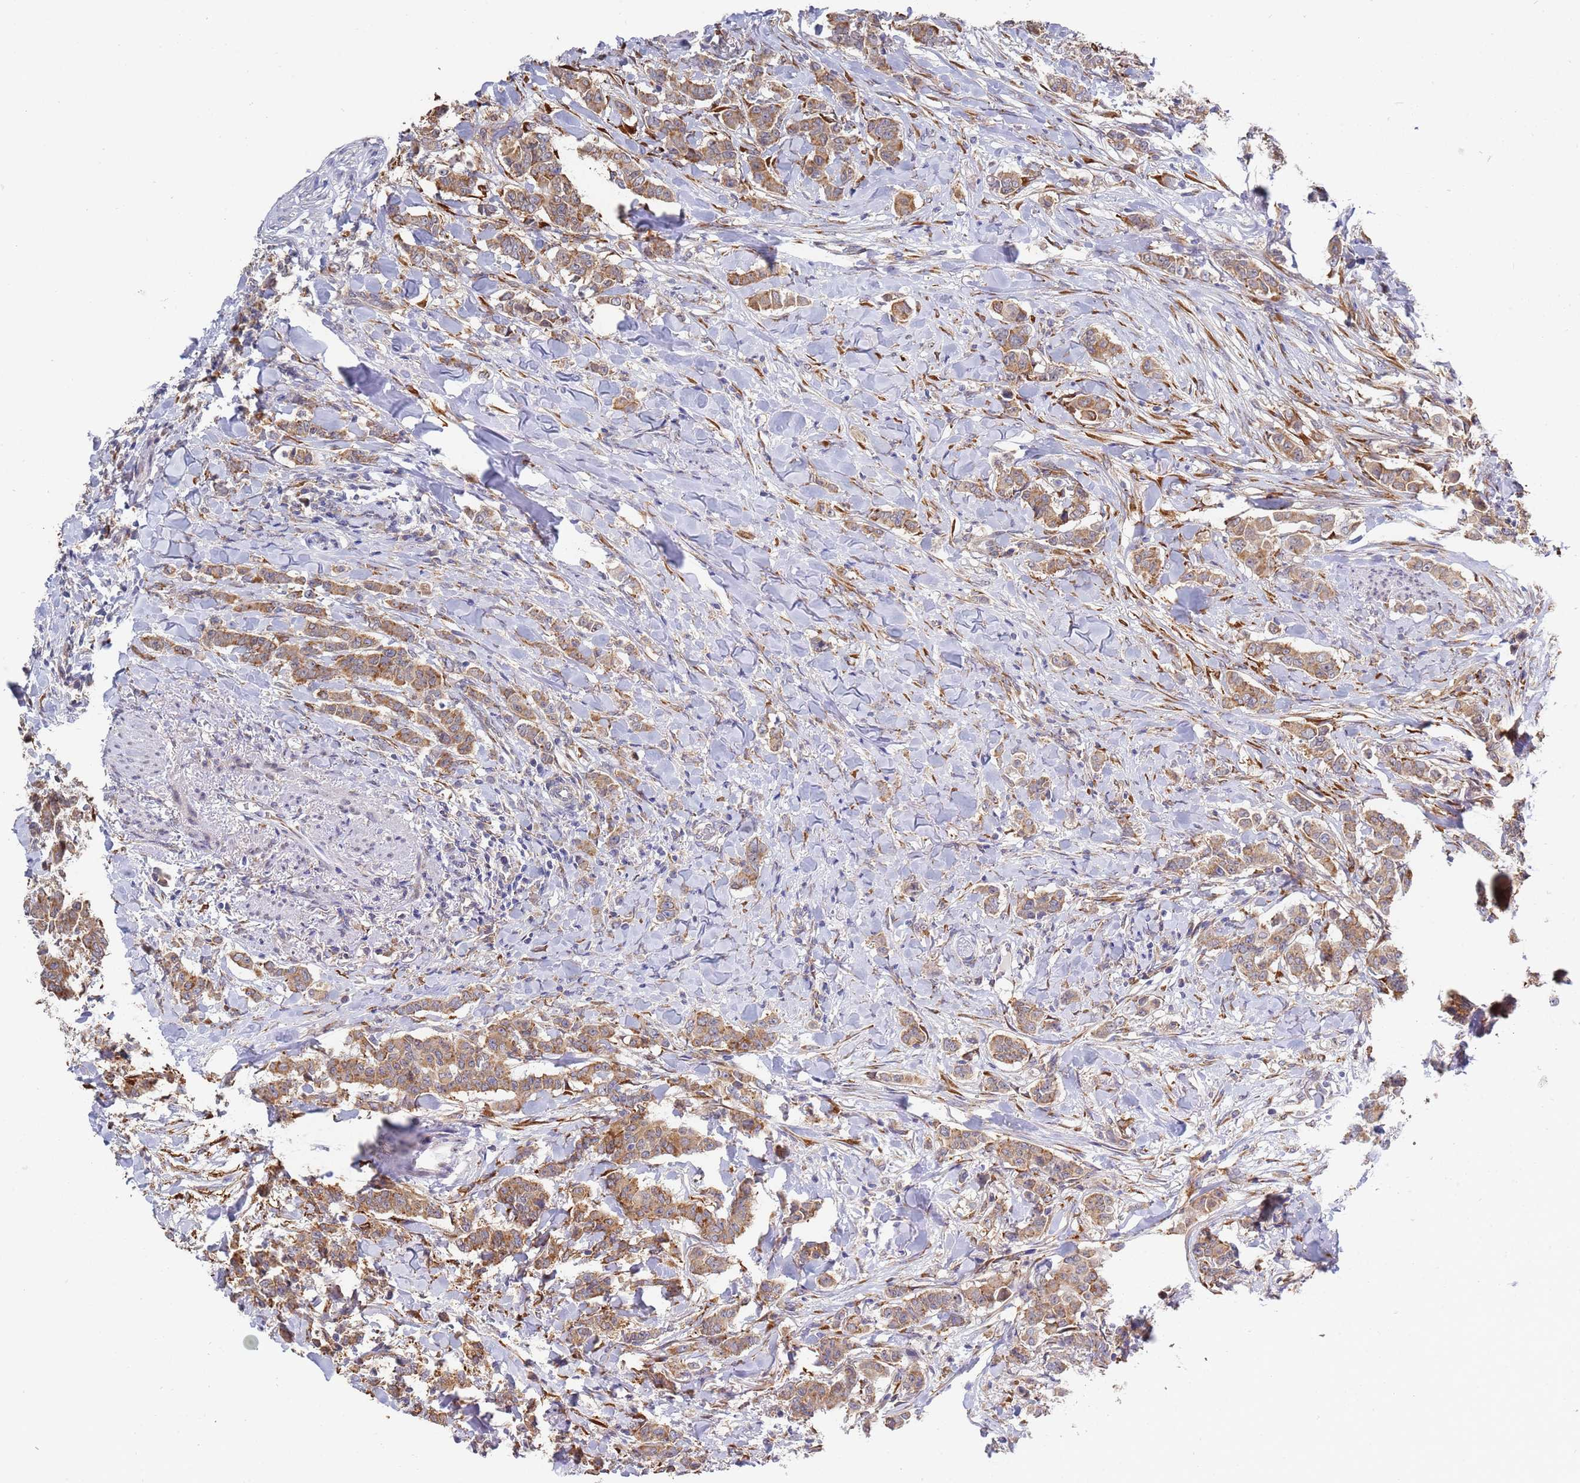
{"staining": {"intensity": "moderate", "quantity": ">75%", "location": "cytoplasmic/membranous"}, "tissue": "breast cancer", "cell_type": "Tumor cells", "image_type": "cancer", "snomed": [{"axis": "morphology", "description": "Duct carcinoma"}, {"axis": "topography", "description": "Breast"}], "caption": "Breast cancer (infiltrating ductal carcinoma) stained with a protein marker displays moderate staining in tumor cells.", "gene": "VRK2", "patient": {"sex": "female", "age": 40}}